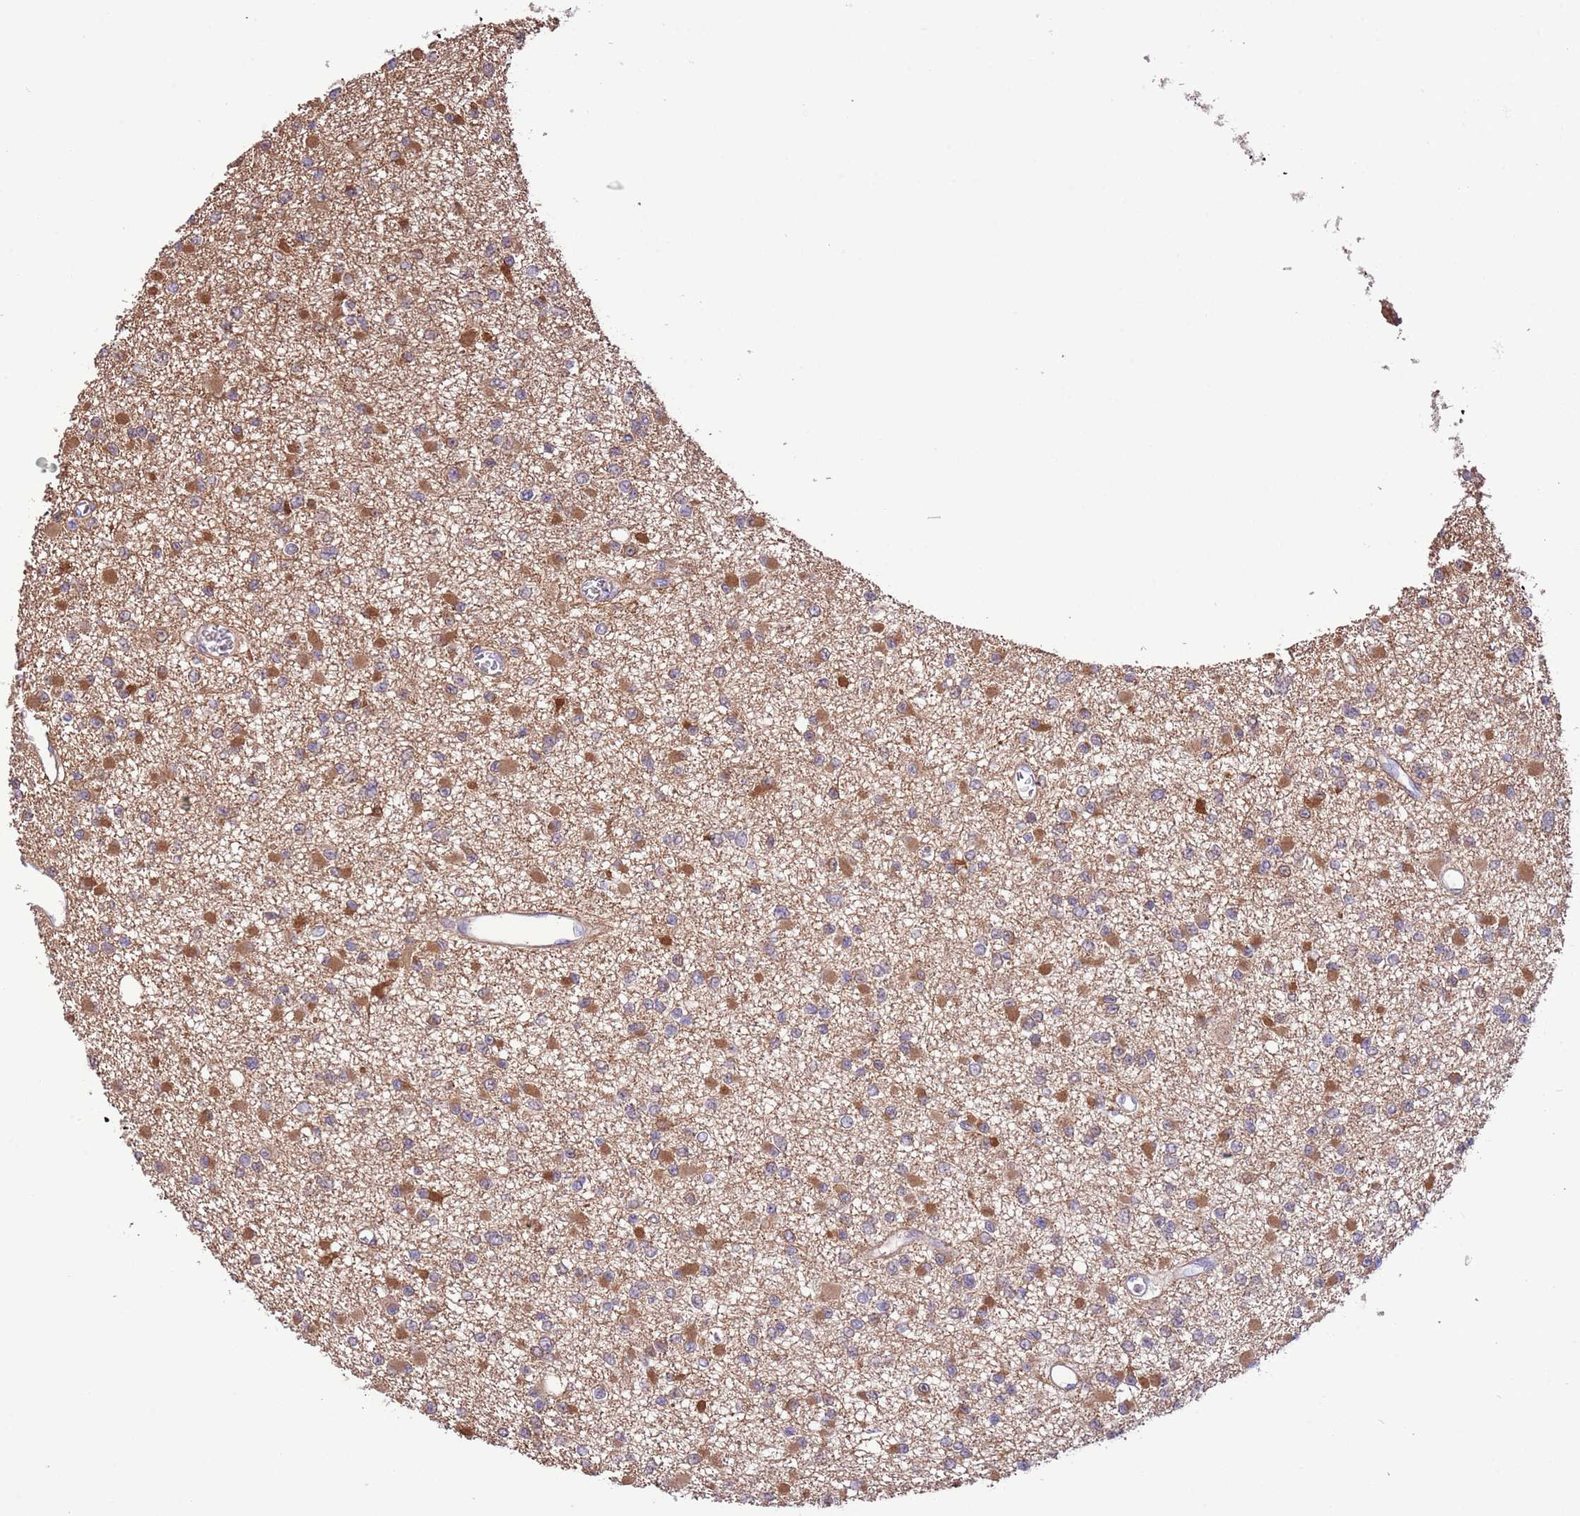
{"staining": {"intensity": "moderate", "quantity": ">75%", "location": "cytoplasmic/membranous"}, "tissue": "glioma", "cell_type": "Tumor cells", "image_type": "cancer", "snomed": [{"axis": "morphology", "description": "Glioma, malignant, Low grade"}, {"axis": "topography", "description": "Brain"}], "caption": "A micrograph of glioma stained for a protein reveals moderate cytoplasmic/membranous brown staining in tumor cells. Nuclei are stained in blue.", "gene": "PRR32", "patient": {"sex": "female", "age": 22}}